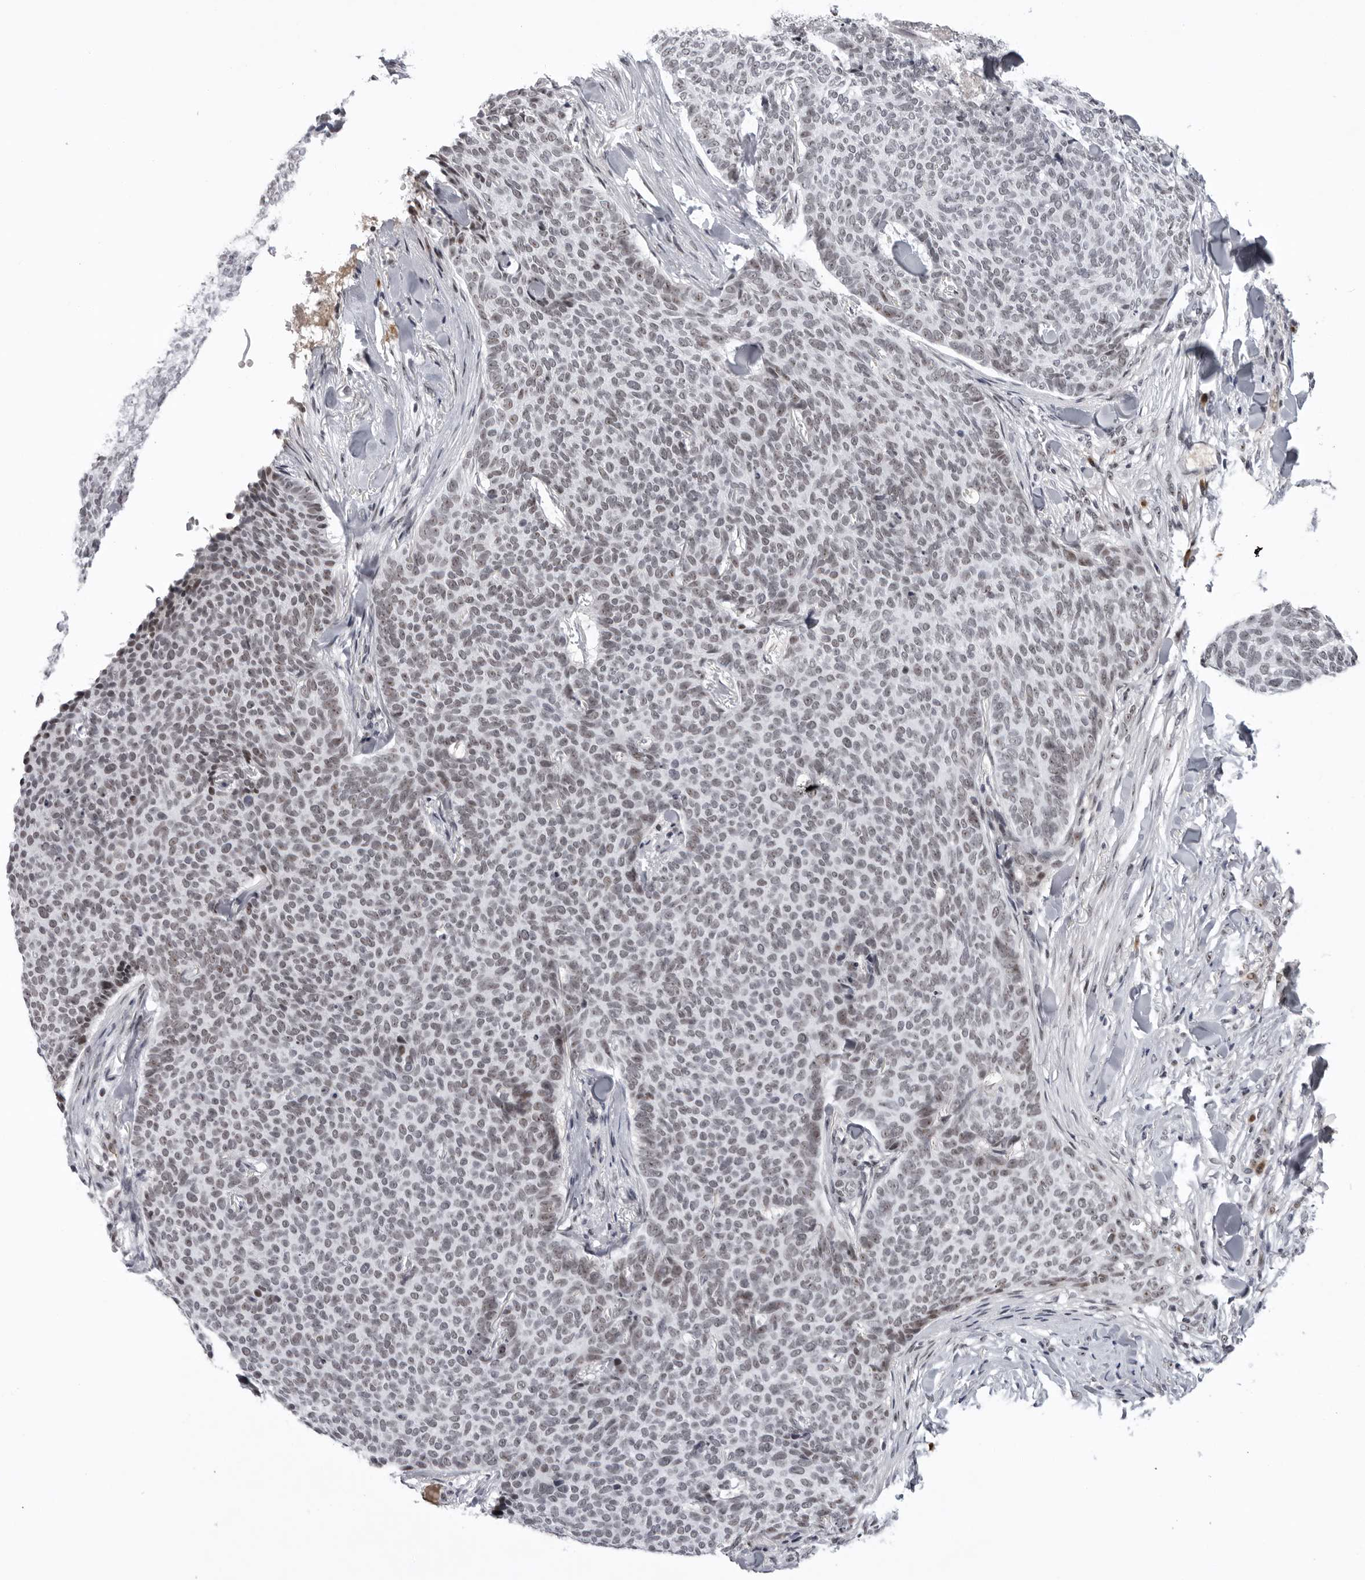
{"staining": {"intensity": "weak", "quantity": "25%-75%", "location": "nuclear"}, "tissue": "skin cancer", "cell_type": "Tumor cells", "image_type": "cancer", "snomed": [{"axis": "morphology", "description": "Normal tissue, NOS"}, {"axis": "morphology", "description": "Basal cell carcinoma"}, {"axis": "topography", "description": "Skin"}], "caption": "Brown immunohistochemical staining in skin cancer (basal cell carcinoma) reveals weak nuclear expression in approximately 25%-75% of tumor cells.", "gene": "EXOSC10", "patient": {"sex": "male", "age": 50}}